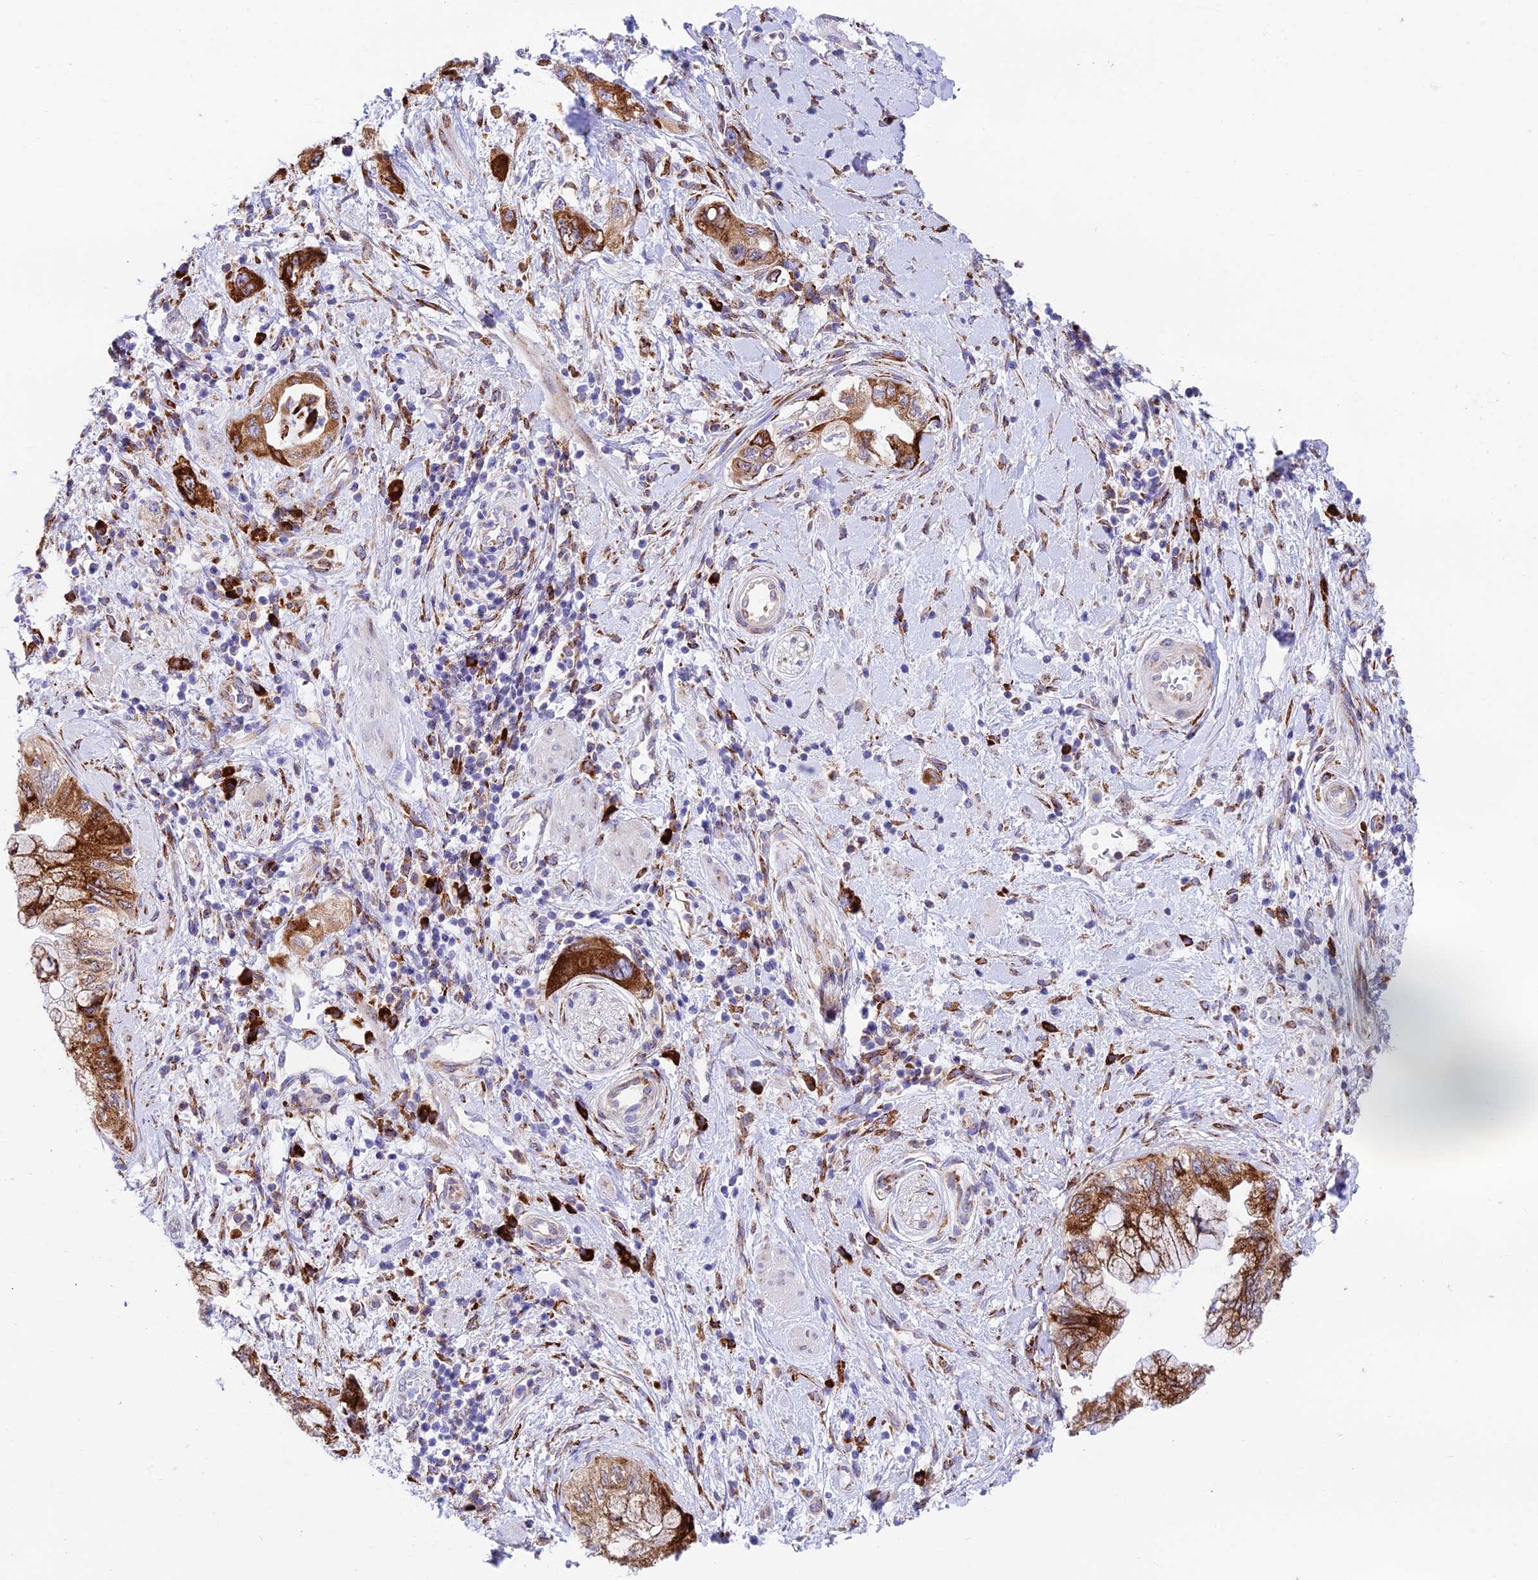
{"staining": {"intensity": "strong", "quantity": ">75%", "location": "cytoplasmic/membranous"}, "tissue": "pancreatic cancer", "cell_type": "Tumor cells", "image_type": "cancer", "snomed": [{"axis": "morphology", "description": "Adenocarcinoma, NOS"}, {"axis": "topography", "description": "Pancreas"}], "caption": "Pancreatic cancer stained for a protein shows strong cytoplasmic/membranous positivity in tumor cells.", "gene": "TUBGCP6", "patient": {"sex": "female", "age": 73}}